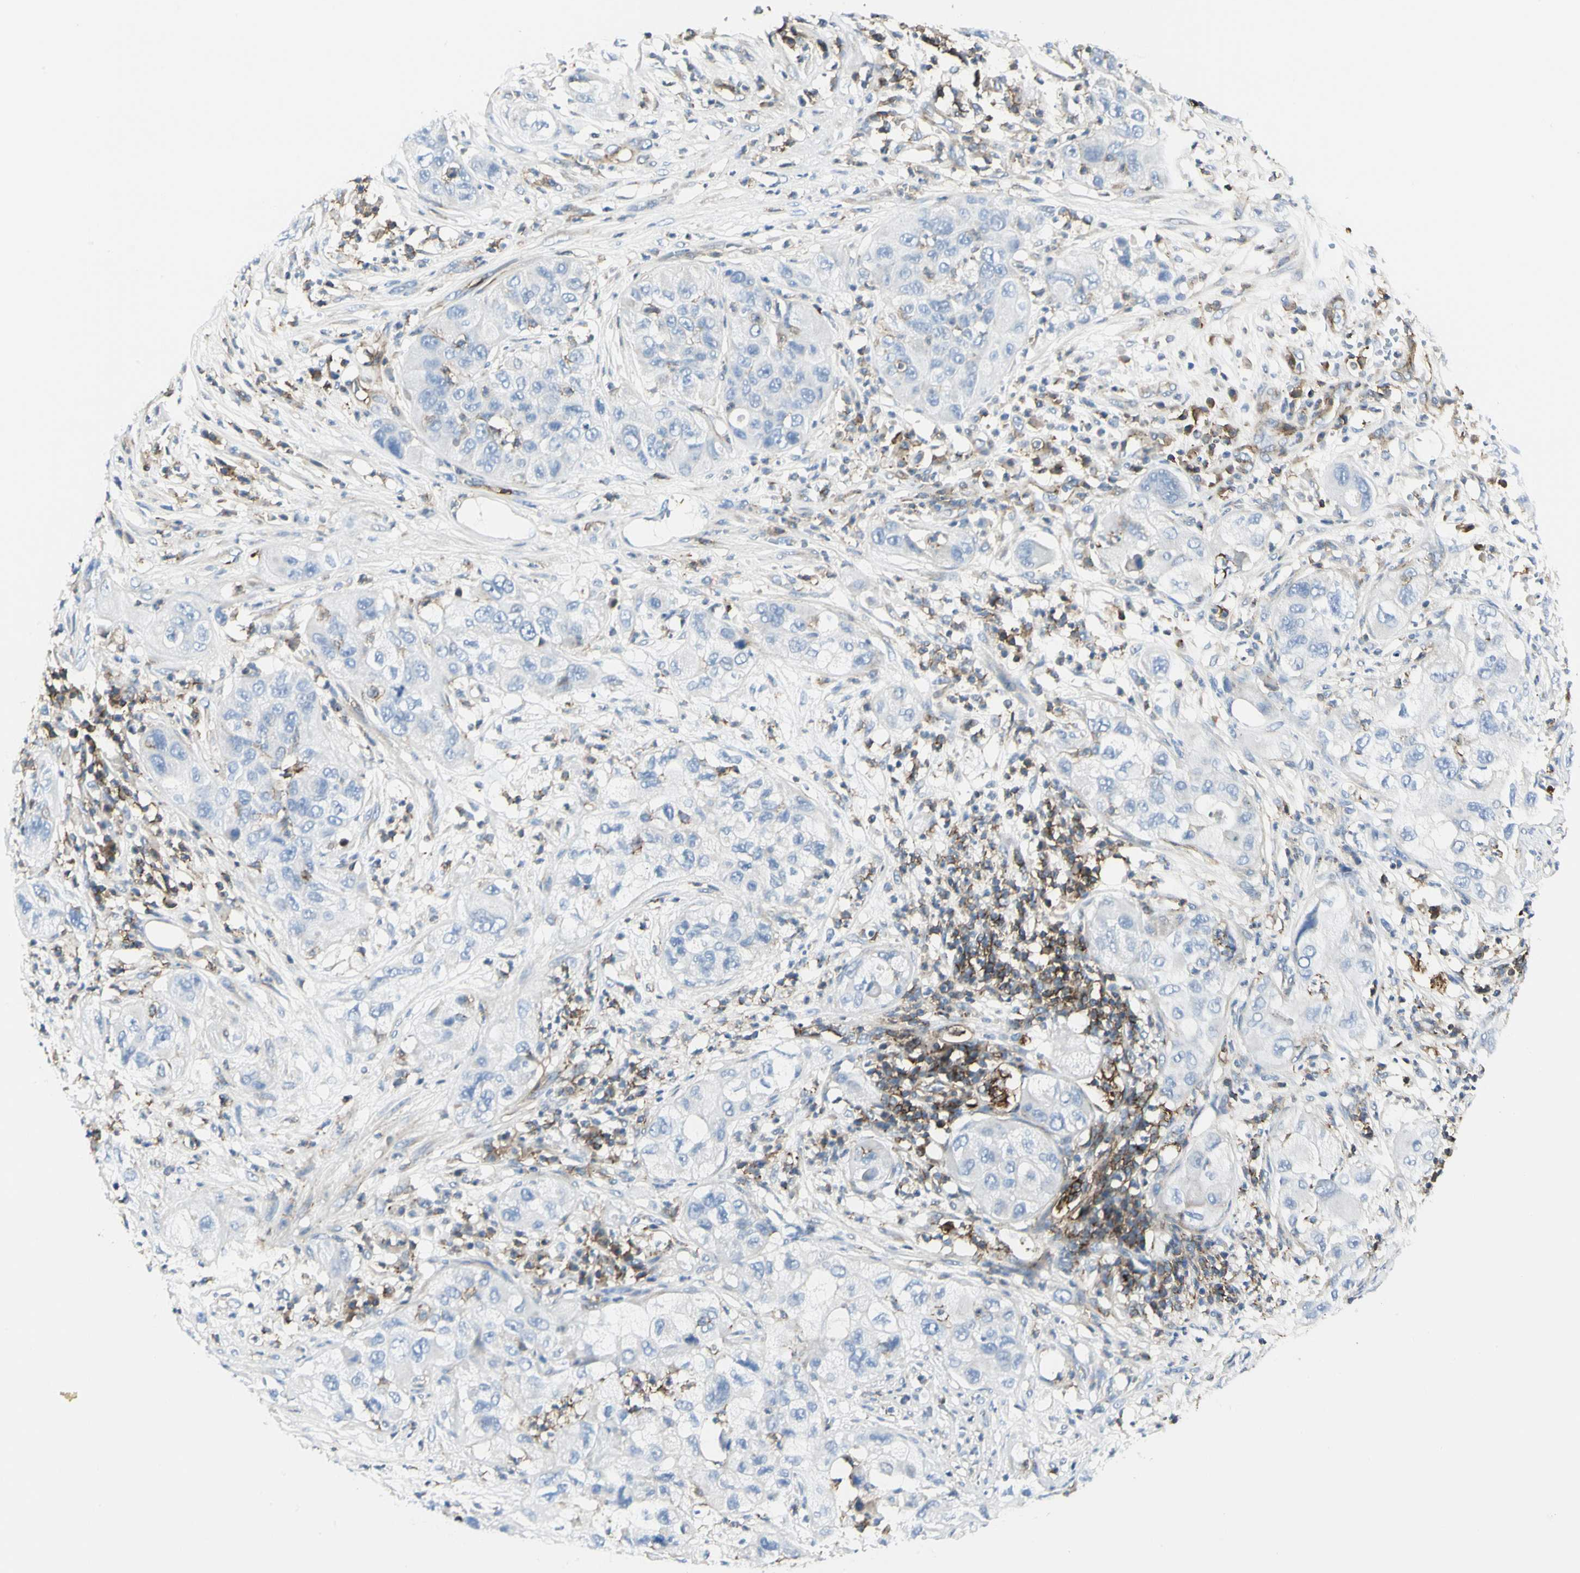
{"staining": {"intensity": "weak", "quantity": "<25%", "location": "cytoplasmic/membranous"}, "tissue": "pancreatic cancer", "cell_type": "Tumor cells", "image_type": "cancer", "snomed": [{"axis": "morphology", "description": "Adenocarcinoma, NOS"}, {"axis": "topography", "description": "Pancreas"}], "caption": "The immunohistochemistry histopathology image has no significant staining in tumor cells of pancreatic adenocarcinoma tissue. Brightfield microscopy of IHC stained with DAB (brown) and hematoxylin (blue), captured at high magnification.", "gene": "CLEC2B", "patient": {"sex": "female", "age": 78}}